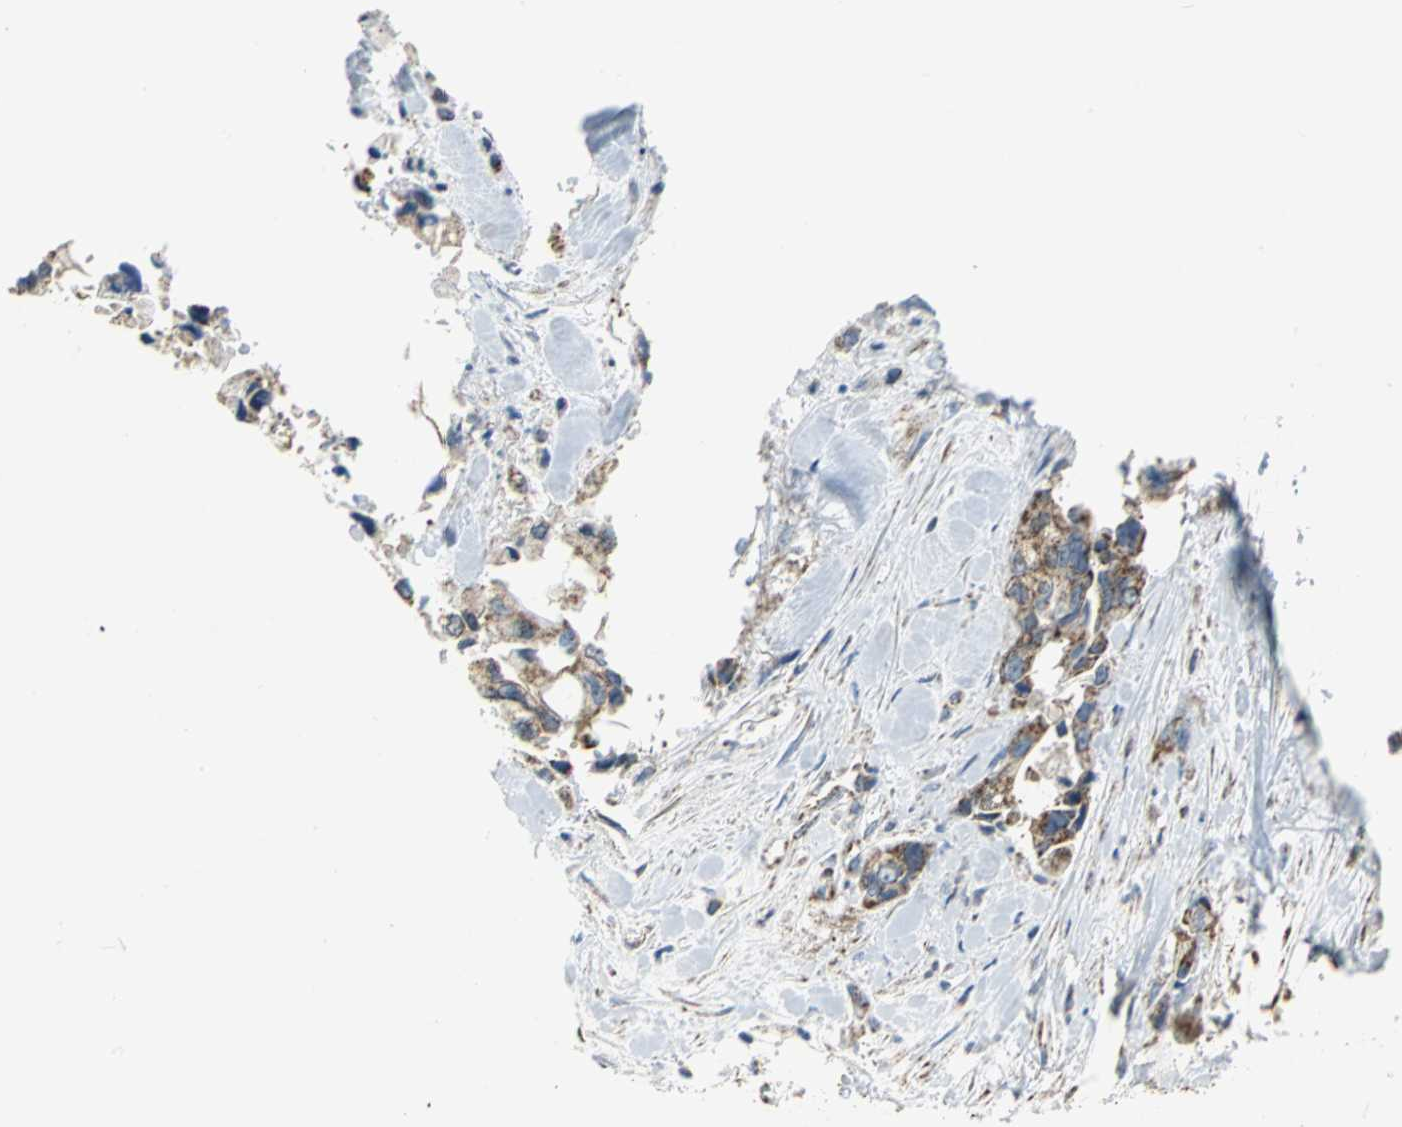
{"staining": {"intensity": "moderate", "quantity": "<25%", "location": "cytoplasmic/membranous"}, "tissue": "pancreatic cancer", "cell_type": "Tumor cells", "image_type": "cancer", "snomed": [{"axis": "morphology", "description": "Adenocarcinoma, NOS"}, {"axis": "topography", "description": "Pancreas"}], "caption": "Protein staining displays moderate cytoplasmic/membranous positivity in about <25% of tumor cells in pancreatic cancer (adenocarcinoma).", "gene": "NTRK1", "patient": {"sex": "male", "age": 70}}